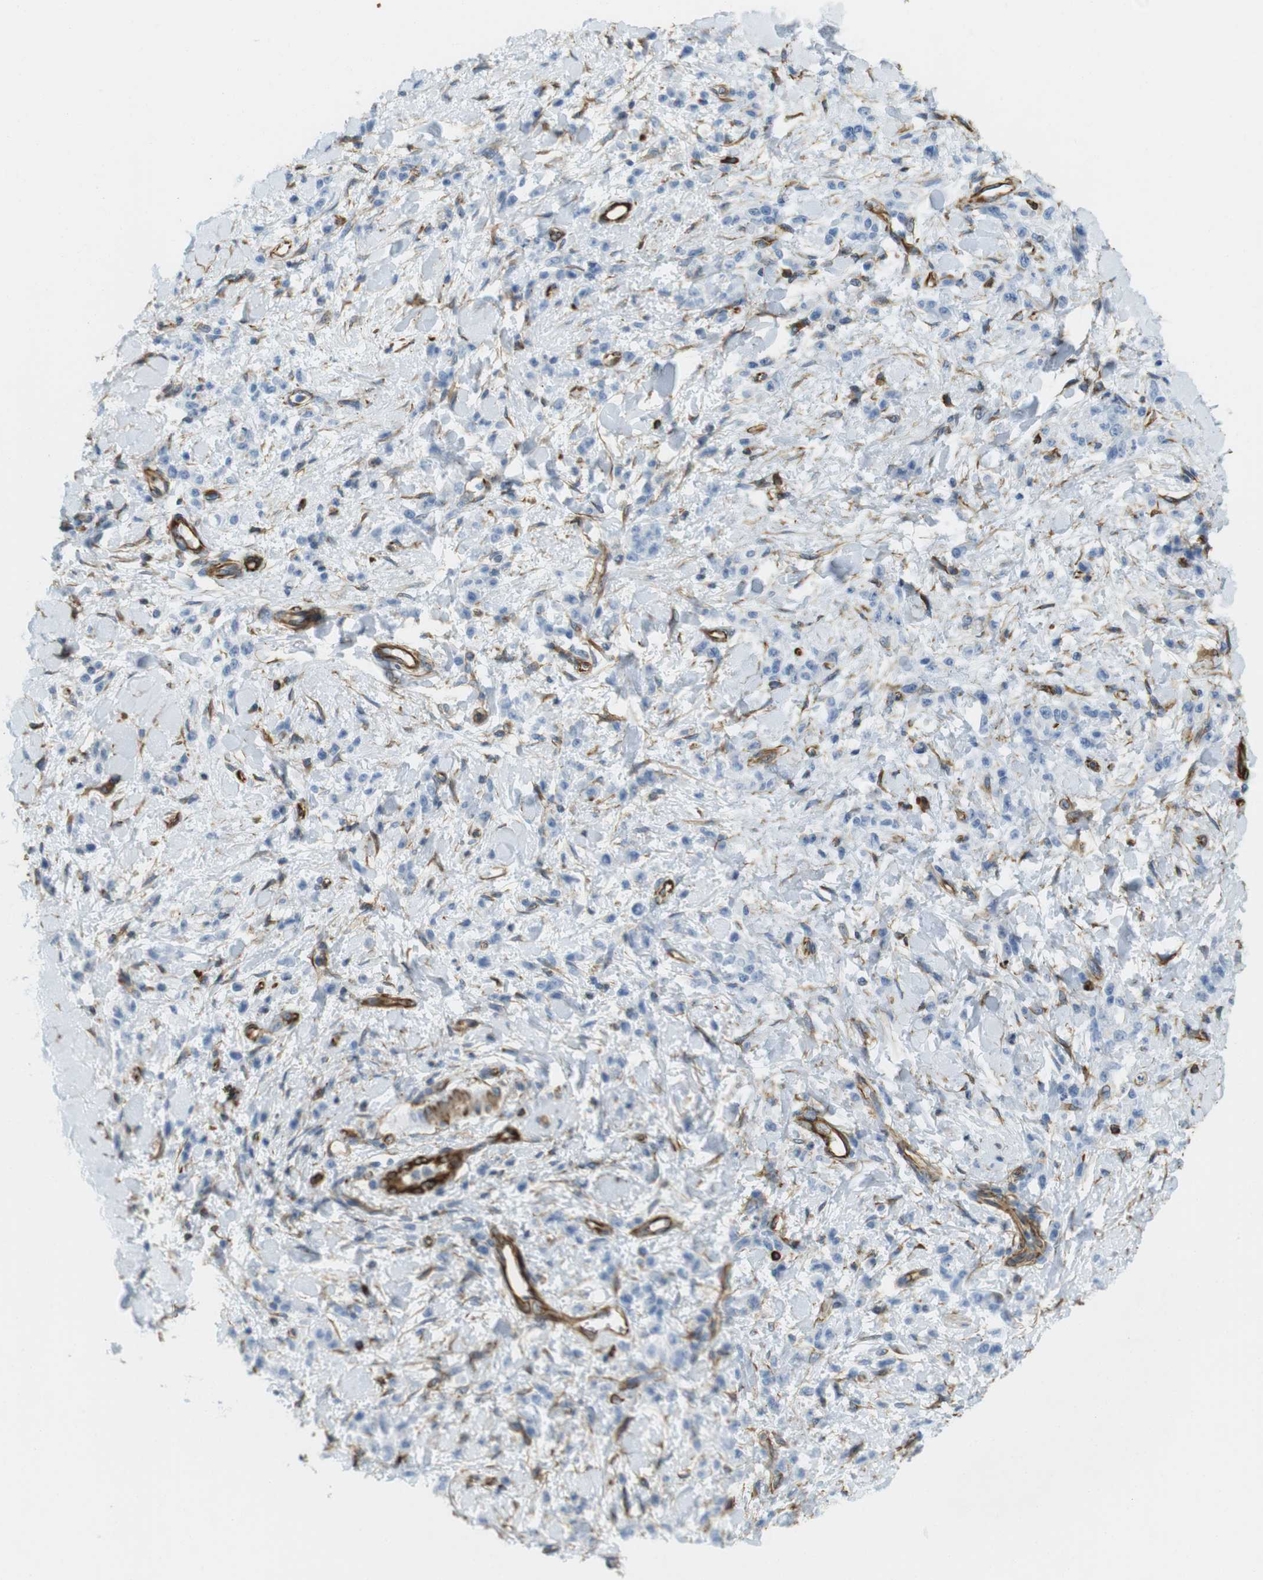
{"staining": {"intensity": "negative", "quantity": "none", "location": "none"}, "tissue": "stomach cancer", "cell_type": "Tumor cells", "image_type": "cancer", "snomed": [{"axis": "morphology", "description": "Normal tissue, NOS"}, {"axis": "morphology", "description": "Adenocarcinoma, NOS"}, {"axis": "topography", "description": "Stomach"}], "caption": "High magnification brightfield microscopy of stomach cancer (adenocarcinoma) stained with DAB (3,3'-diaminobenzidine) (brown) and counterstained with hematoxylin (blue): tumor cells show no significant expression.", "gene": "MS4A10", "patient": {"sex": "male", "age": 82}}